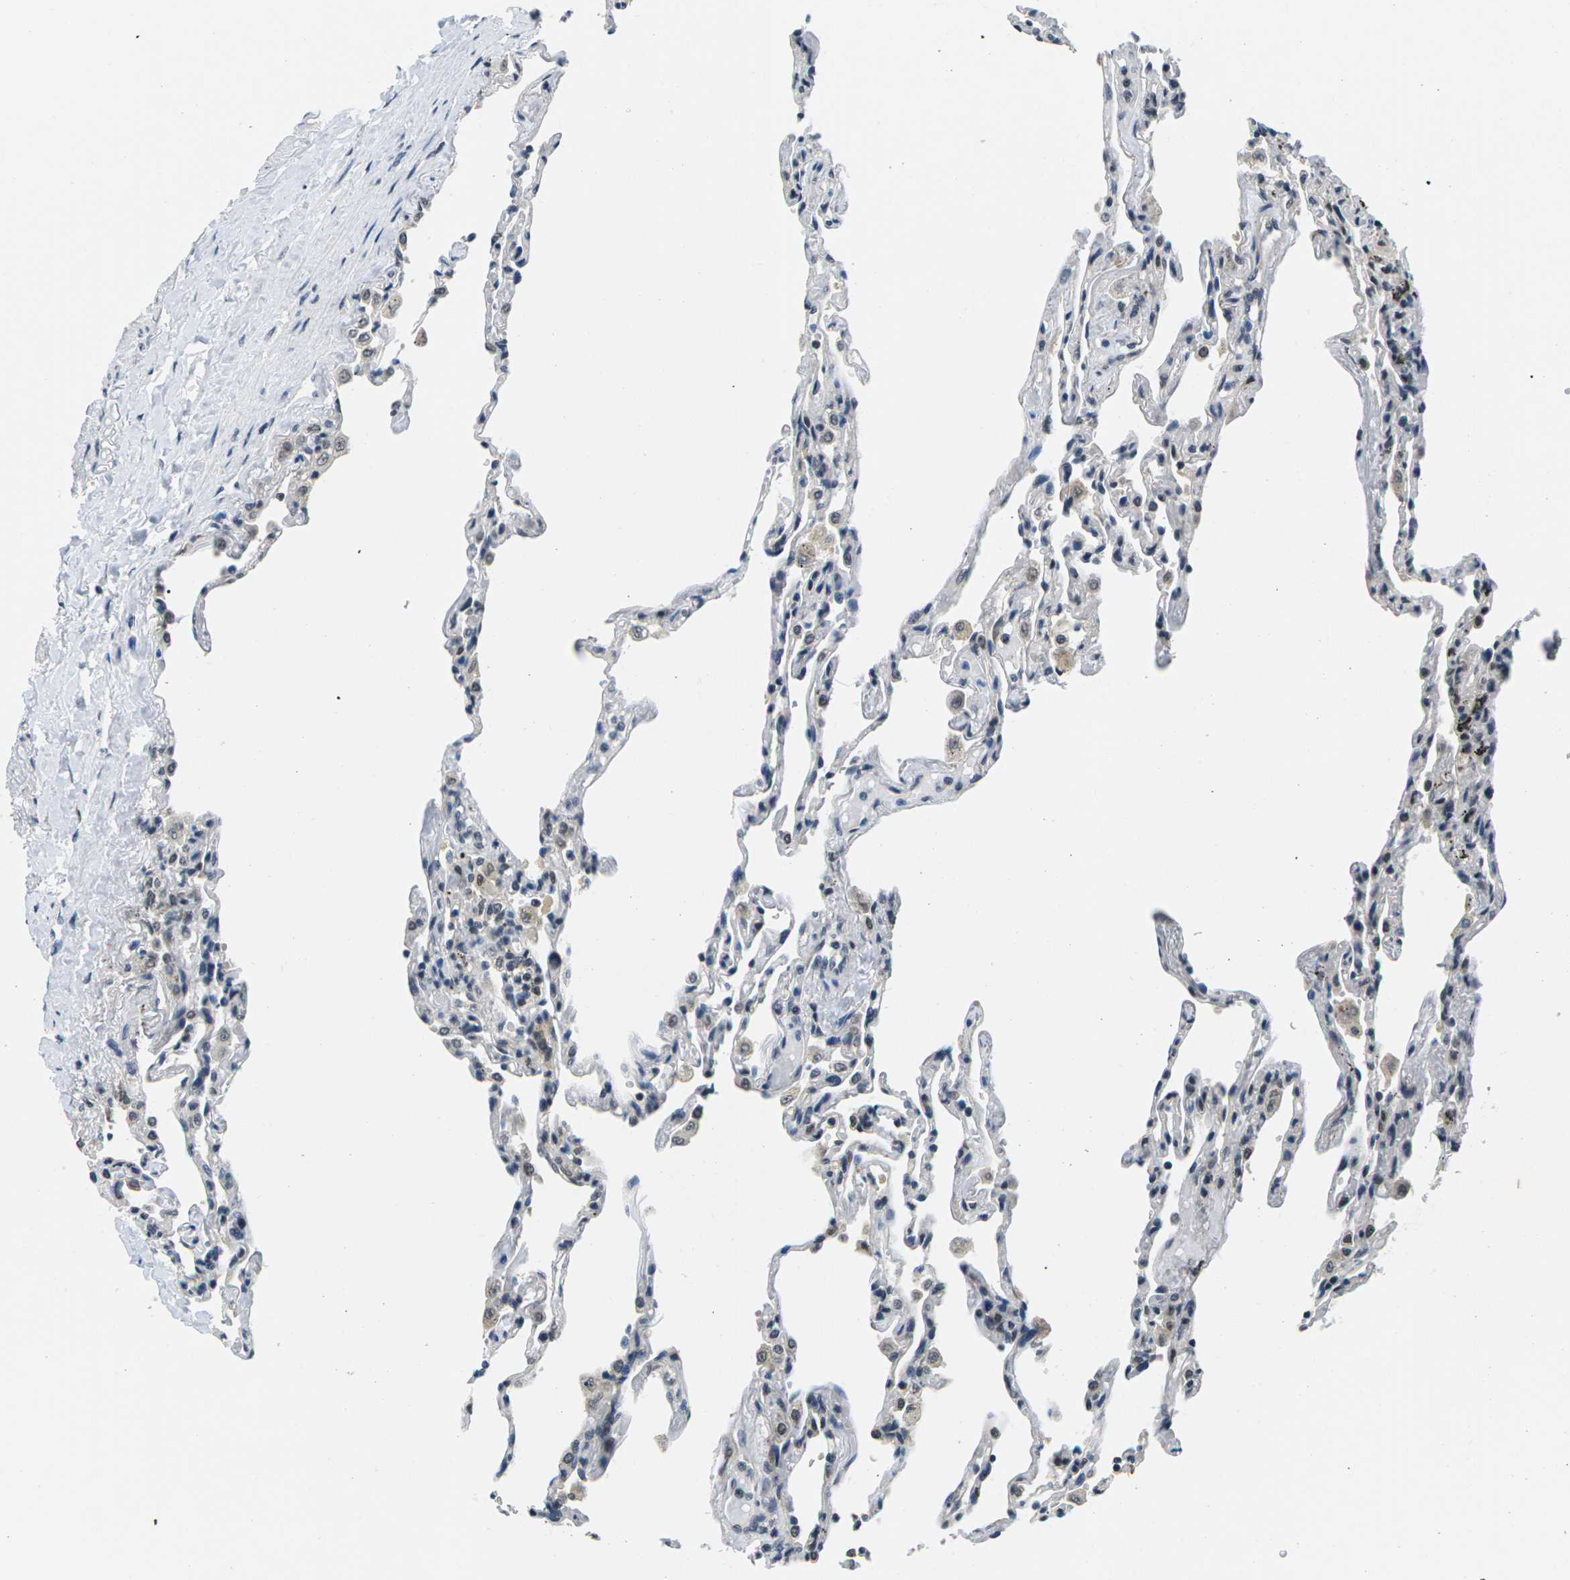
{"staining": {"intensity": "weak", "quantity": "<25%", "location": "nuclear"}, "tissue": "lung", "cell_type": "Alveolar cells", "image_type": "normal", "snomed": [{"axis": "morphology", "description": "Normal tissue, NOS"}, {"axis": "topography", "description": "Lung"}], "caption": "This is an IHC histopathology image of normal lung. There is no expression in alveolar cells.", "gene": "NSRP1", "patient": {"sex": "male", "age": 59}}